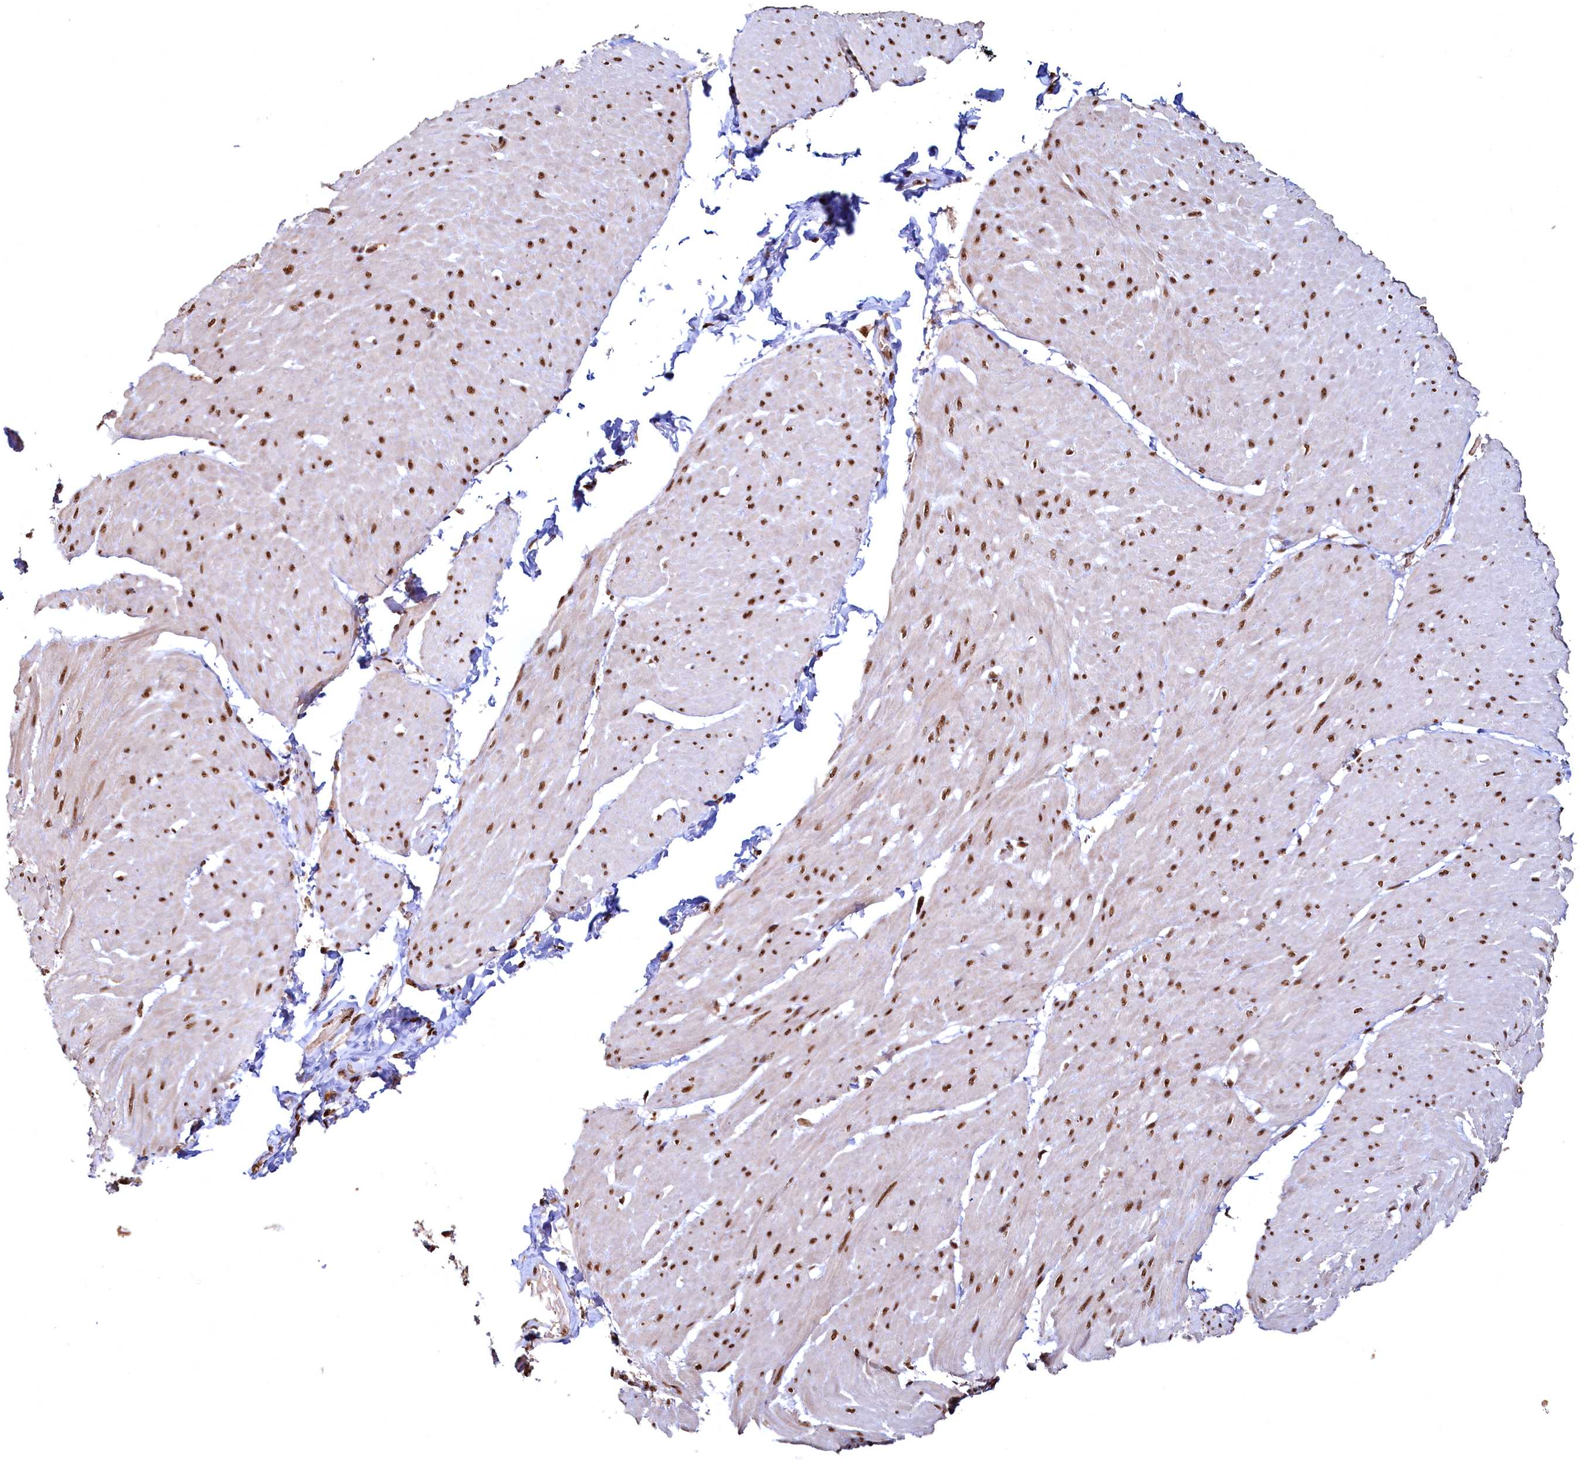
{"staining": {"intensity": "moderate", "quantity": ">75%", "location": "nuclear"}, "tissue": "smooth muscle", "cell_type": "Smooth muscle cells", "image_type": "normal", "snomed": [{"axis": "morphology", "description": "Urothelial carcinoma, High grade"}, {"axis": "topography", "description": "Urinary bladder"}], "caption": "Protein positivity by immunohistochemistry shows moderate nuclear expression in approximately >75% of smooth muscle cells in unremarkable smooth muscle. The staining was performed using DAB, with brown indicating positive protein expression. Nuclei are stained blue with hematoxylin.", "gene": "RSRC2", "patient": {"sex": "male", "age": 46}}